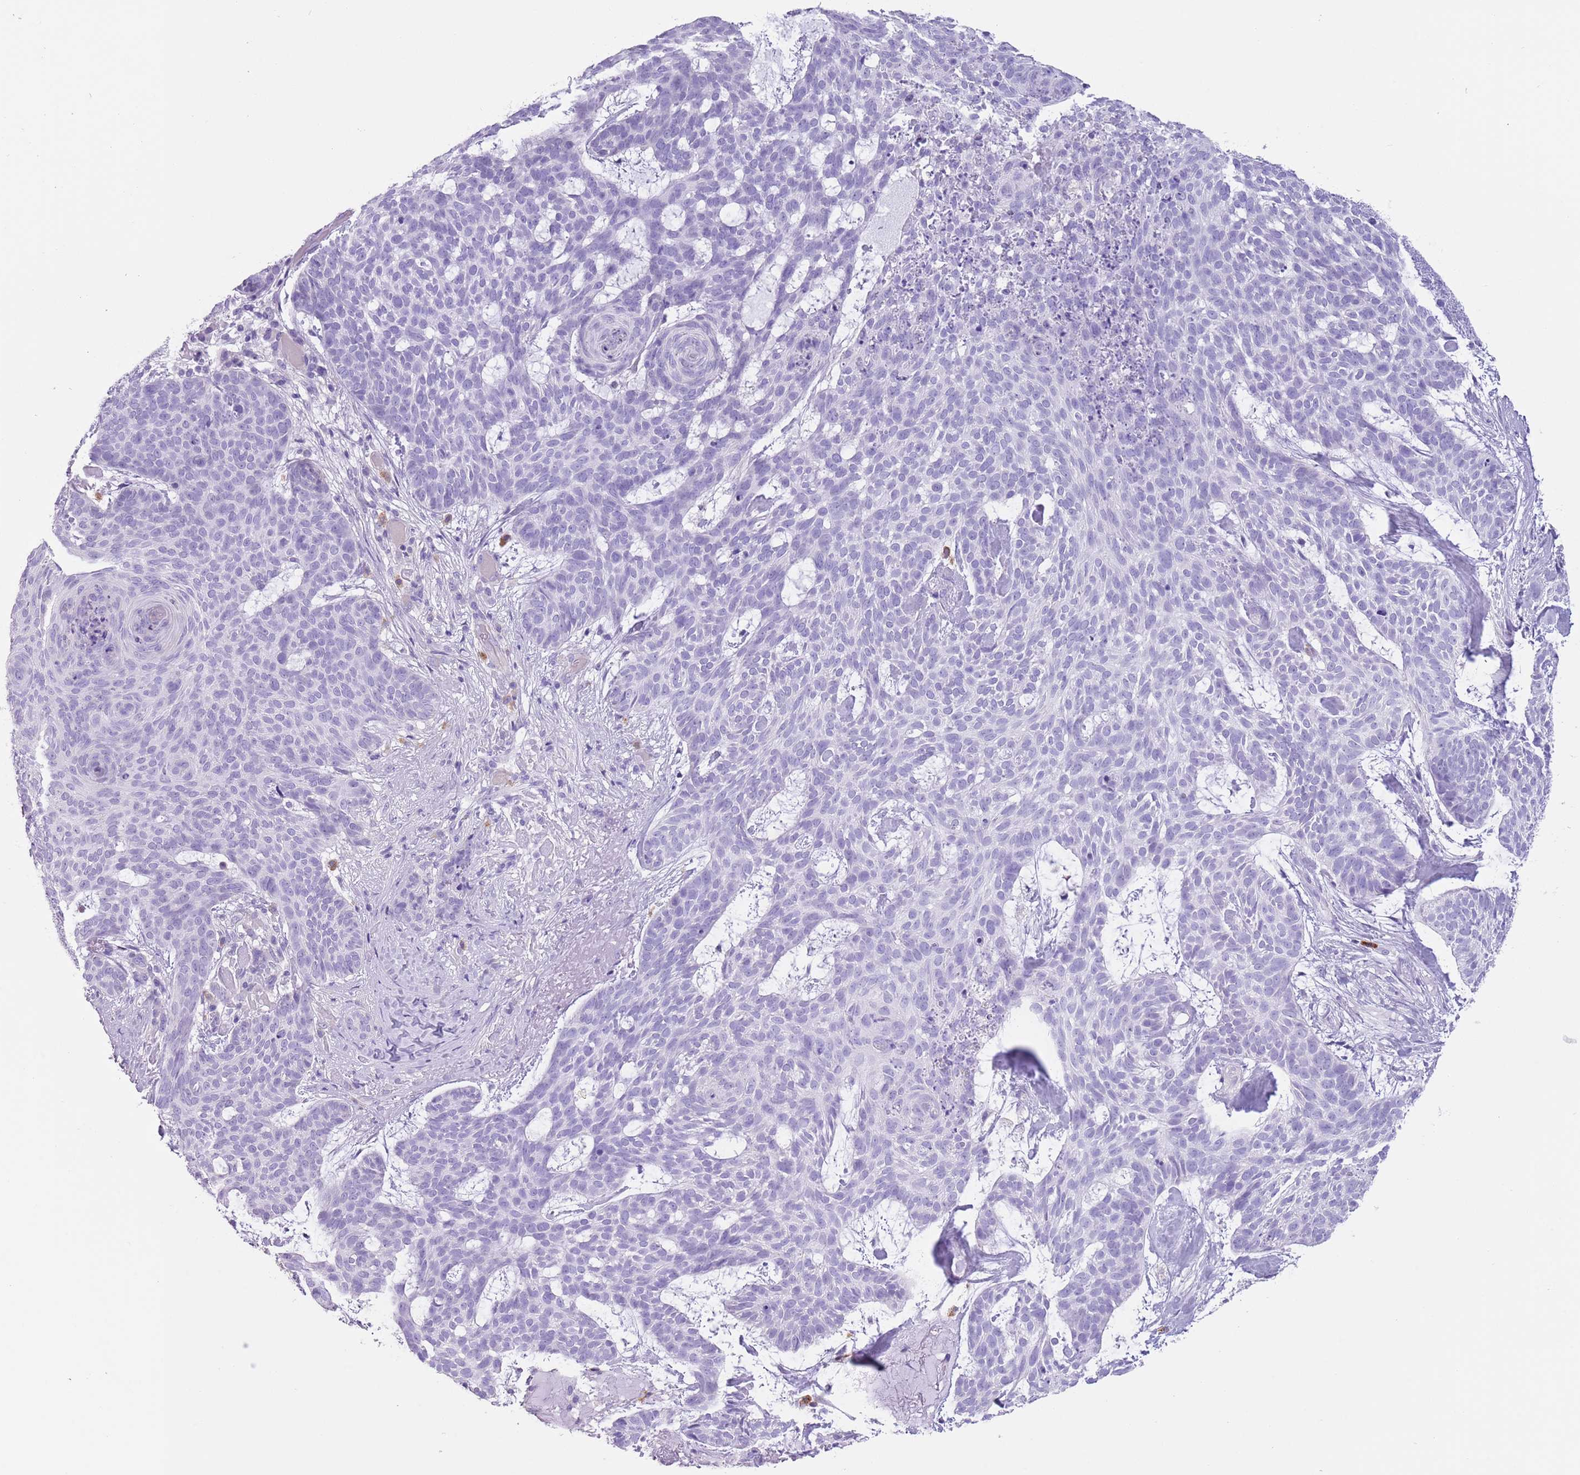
{"staining": {"intensity": "negative", "quantity": "none", "location": "none"}, "tissue": "skin cancer", "cell_type": "Tumor cells", "image_type": "cancer", "snomed": [{"axis": "morphology", "description": "Basal cell carcinoma"}, {"axis": "topography", "description": "Skin"}], "caption": "An image of human skin cancer is negative for staining in tumor cells.", "gene": "SLC7A14", "patient": {"sex": "female", "age": 89}}